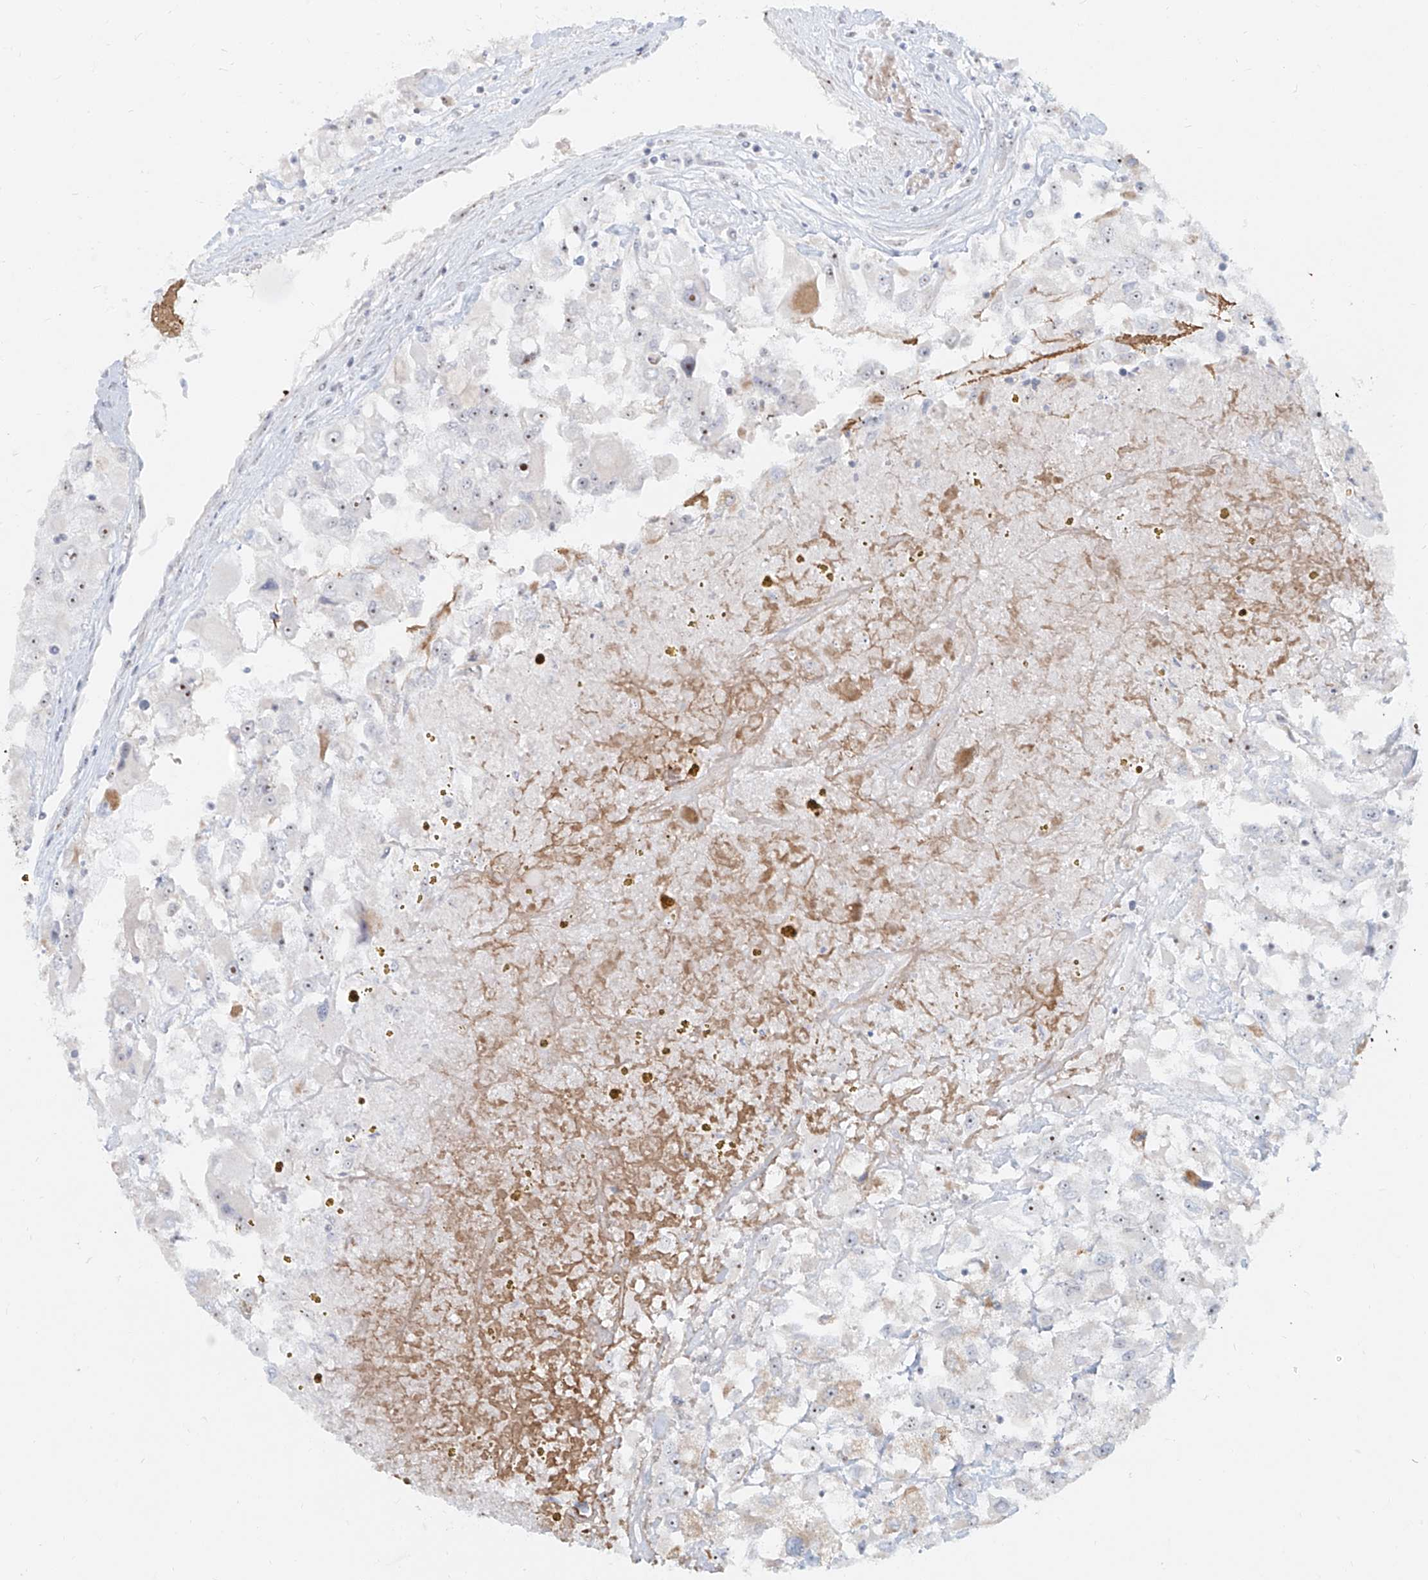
{"staining": {"intensity": "moderate", "quantity": "<25%", "location": "nuclear"}, "tissue": "renal cancer", "cell_type": "Tumor cells", "image_type": "cancer", "snomed": [{"axis": "morphology", "description": "Adenocarcinoma, NOS"}, {"axis": "topography", "description": "Kidney"}], "caption": "High-magnification brightfield microscopy of renal cancer stained with DAB (brown) and counterstained with hematoxylin (blue). tumor cells exhibit moderate nuclear staining is seen in about<25% of cells.", "gene": "BYSL", "patient": {"sex": "female", "age": 52}}